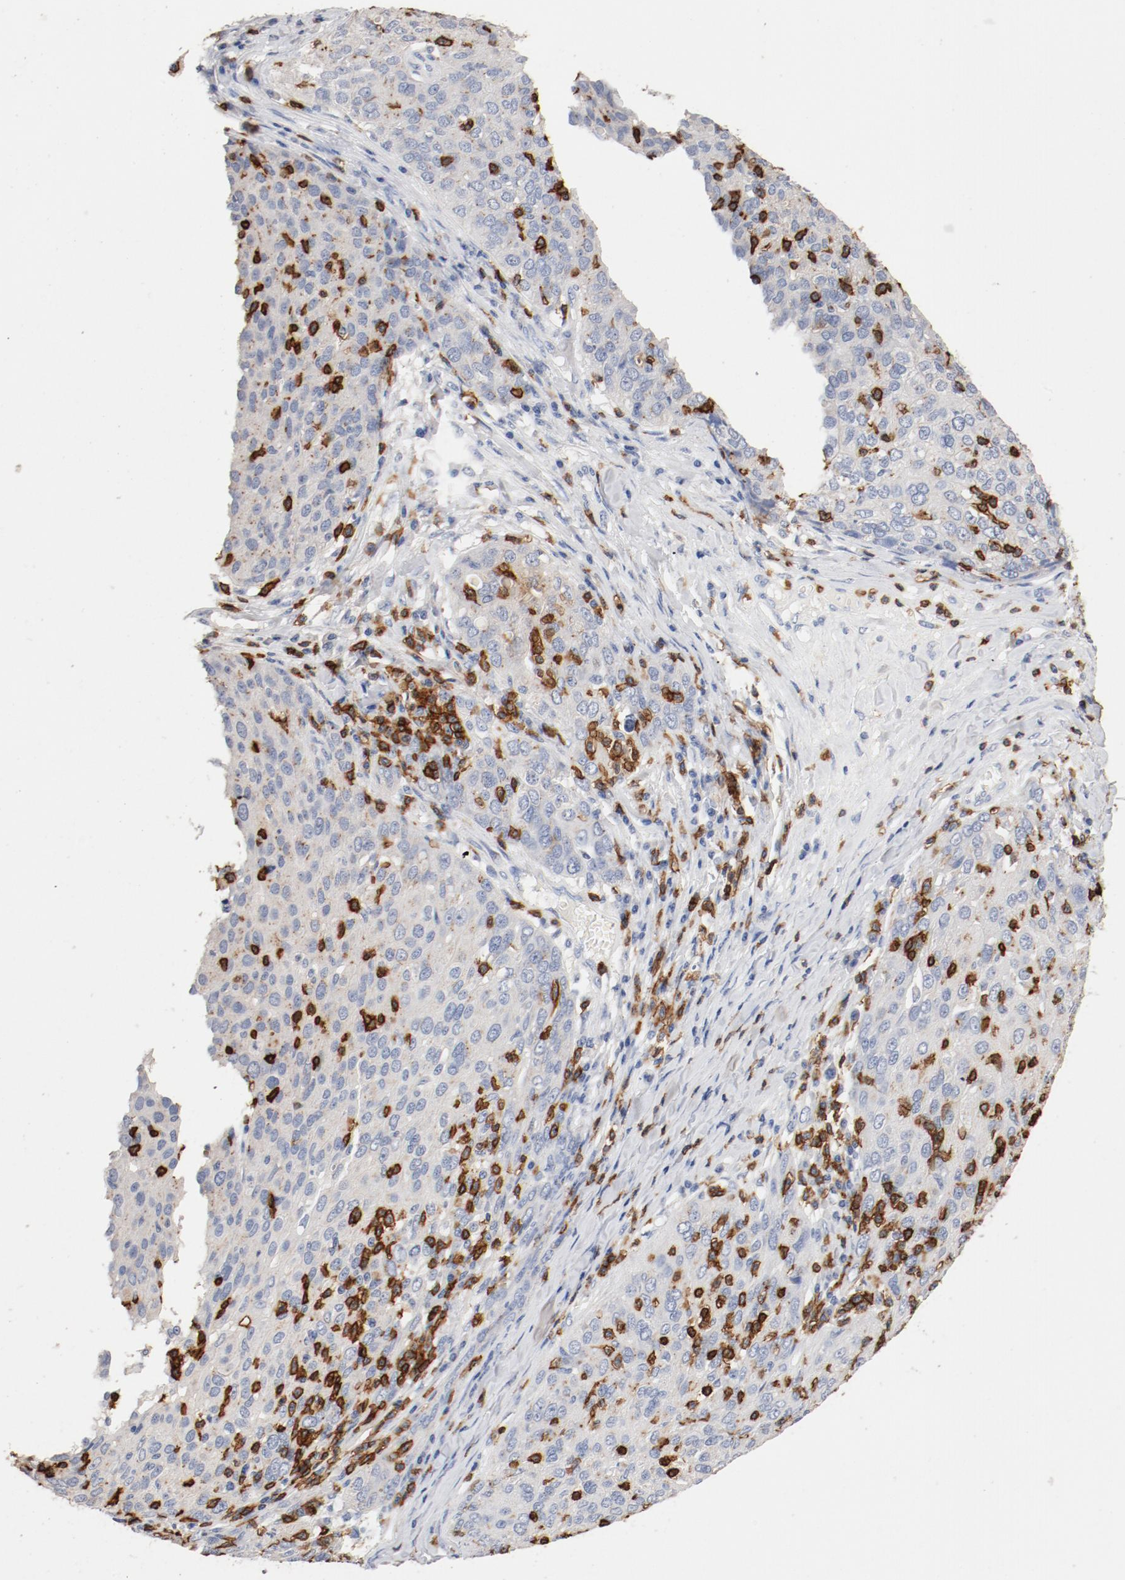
{"staining": {"intensity": "negative", "quantity": "none", "location": "none"}, "tissue": "ovarian cancer", "cell_type": "Tumor cells", "image_type": "cancer", "snomed": [{"axis": "morphology", "description": "Carcinoma, endometroid"}, {"axis": "topography", "description": "Ovary"}], "caption": "An image of human ovarian cancer is negative for staining in tumor cells. (DAB (3,3'-diaminobenzidine) immunohistochemistry (IHC), high magnification).", "gene": "CD247", "patient": {"sex": "female", "age": 50}}